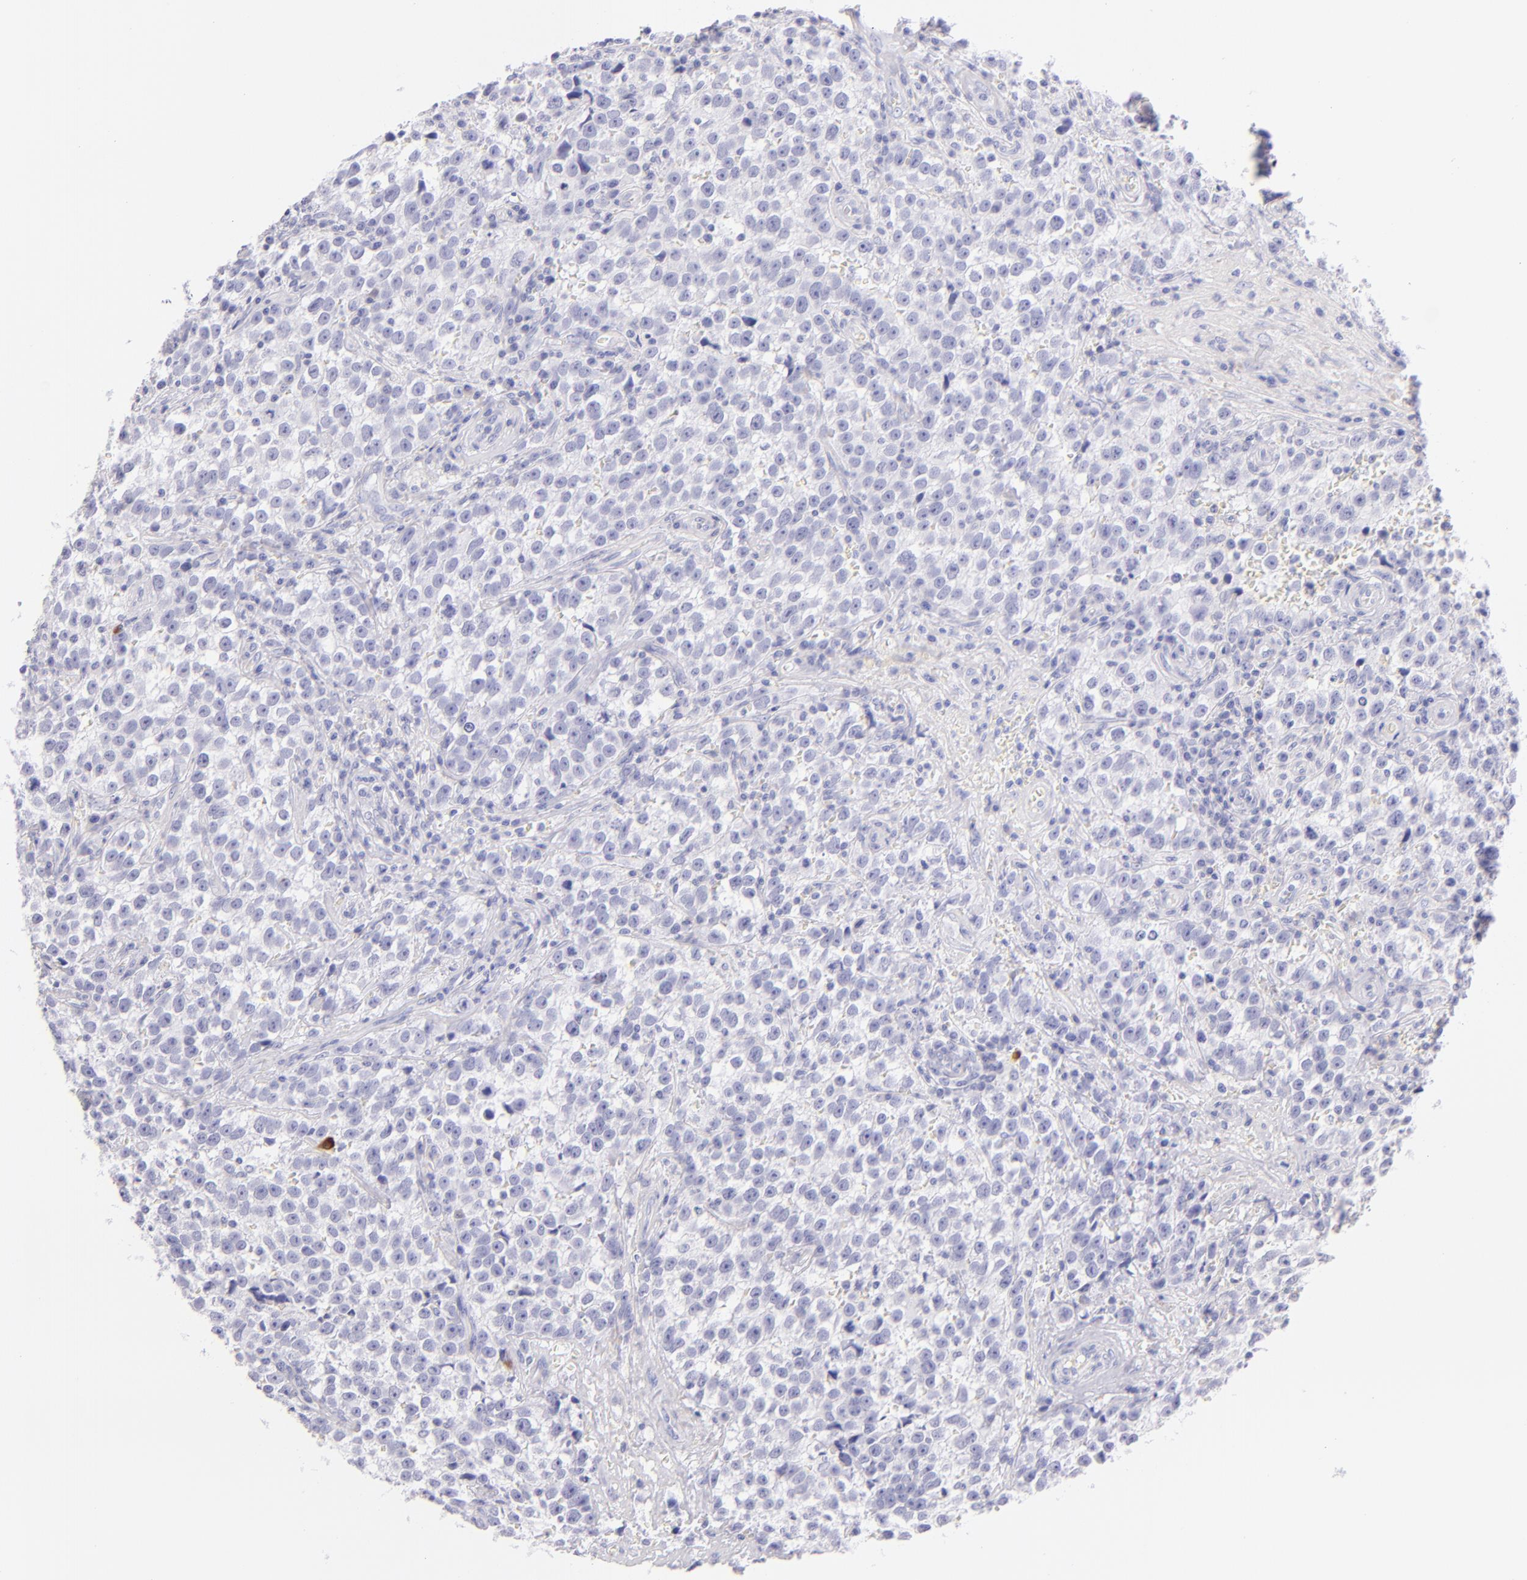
{"staining": {"intensity": "negative", "quantity": "none", "location": "none"}, "tissue": "testis cancer", "cell_type": "Tumor cells", "image_type": "cancer", "snomed": [{"axis": "morphology", "description": "Seminoma, NOS"}, {"axis": "topography", "description": "Testis"}], "caption": "Testis cancer (seminoma) was stained to show a protein in brown. There is no significant staining in tumor cells.", "gene": "SDC1", "patient": {"sex": "male", "age": 38}}